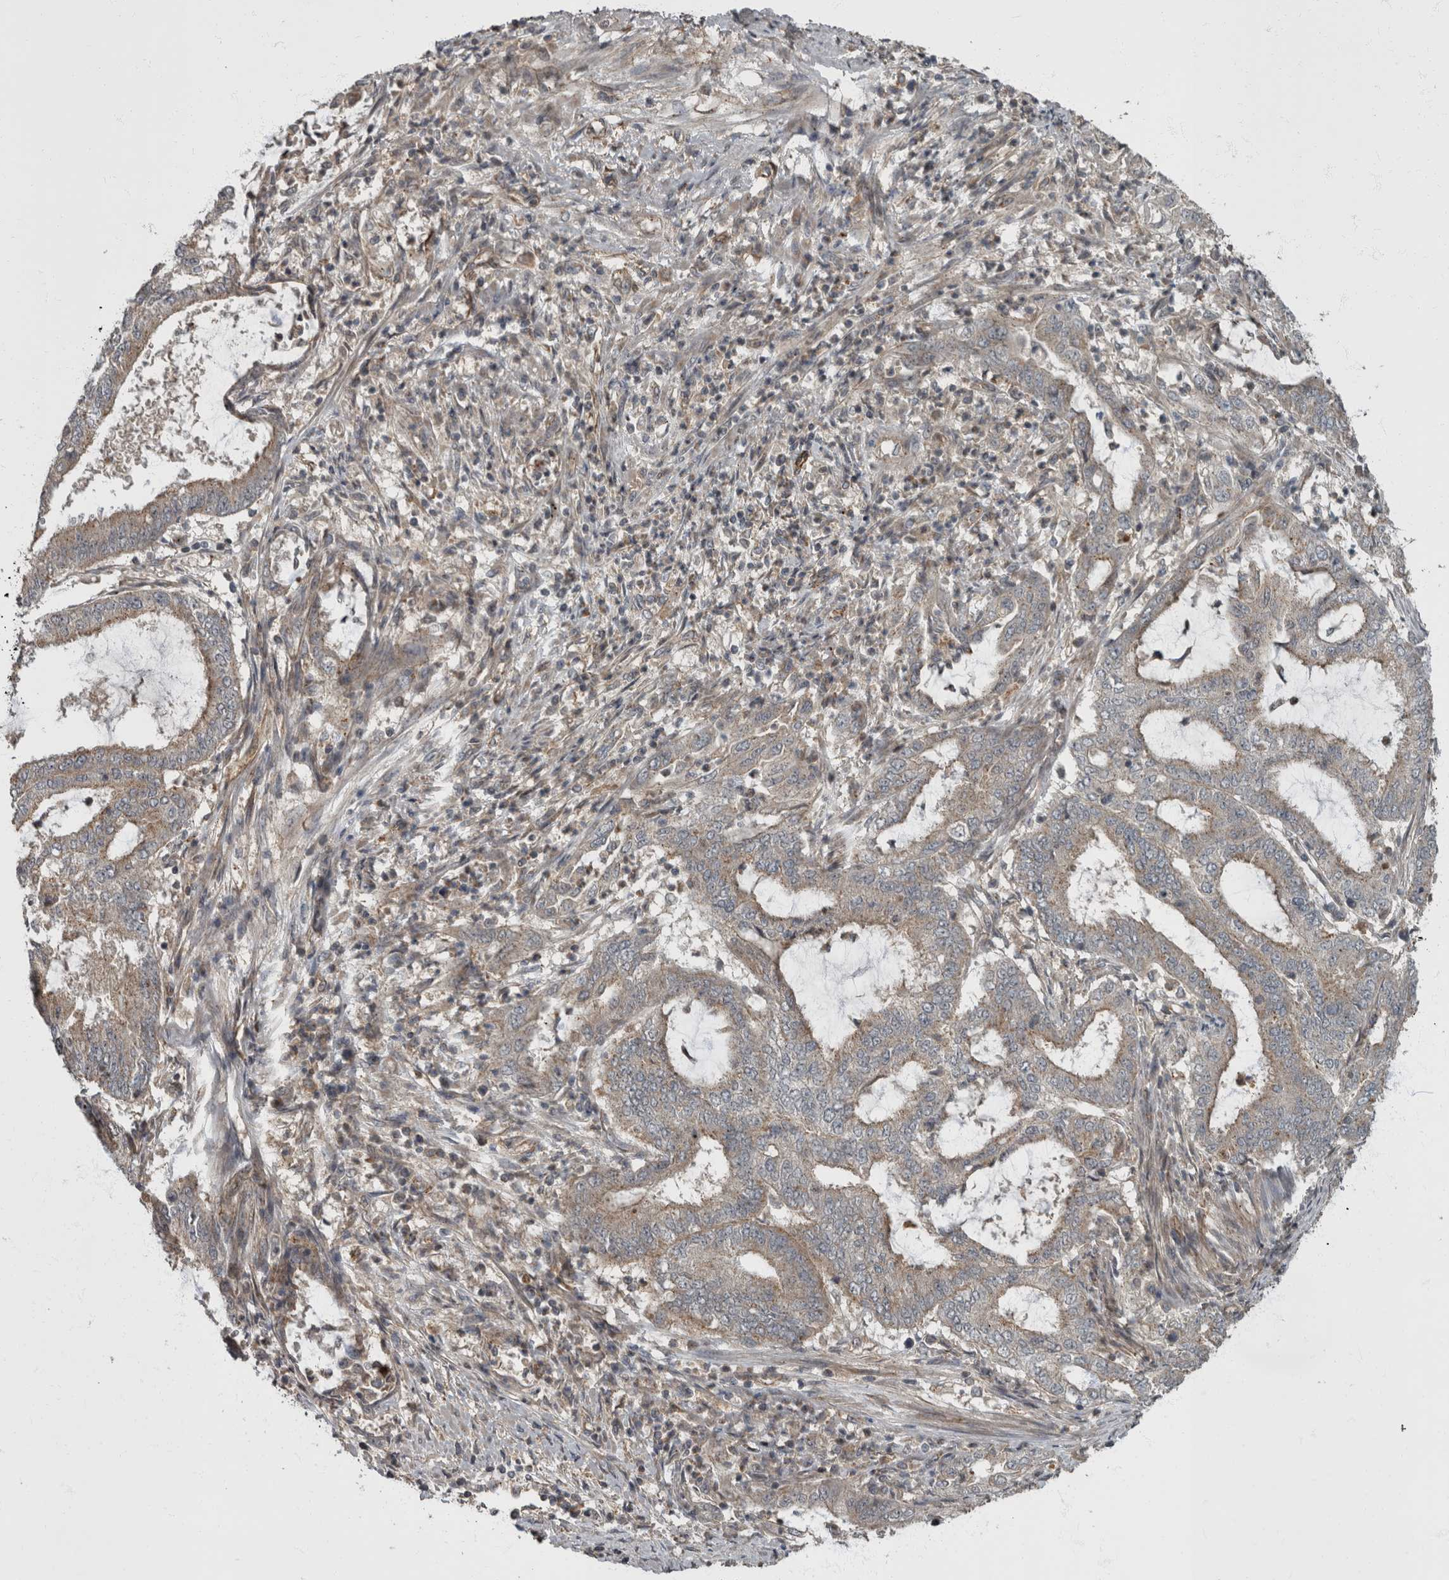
{"staining": {"intensity": "weak", "quantity": "25%-75%", "location": "cytoplasmic/membranous"}, "tissue": "endometrial cancer", "cell_type": "Tumor cells", "image_type": "cancer", "snomed": [{"axis": "morphology", "description": "Adenocarcinoma, NOS"}, {"axis": "topography", "description": "Endometrium"}], "caption": "An immunohistochemistry (IHC) histopathology image of tumor tissue is shown. Protein staining in brown labels weak cytoplasmic/membranous positivity in adenocarcinoma (endometrial) within tumor cells.", "gene": "VEGFD", "patient": {"sex": "female", "age": 51}}